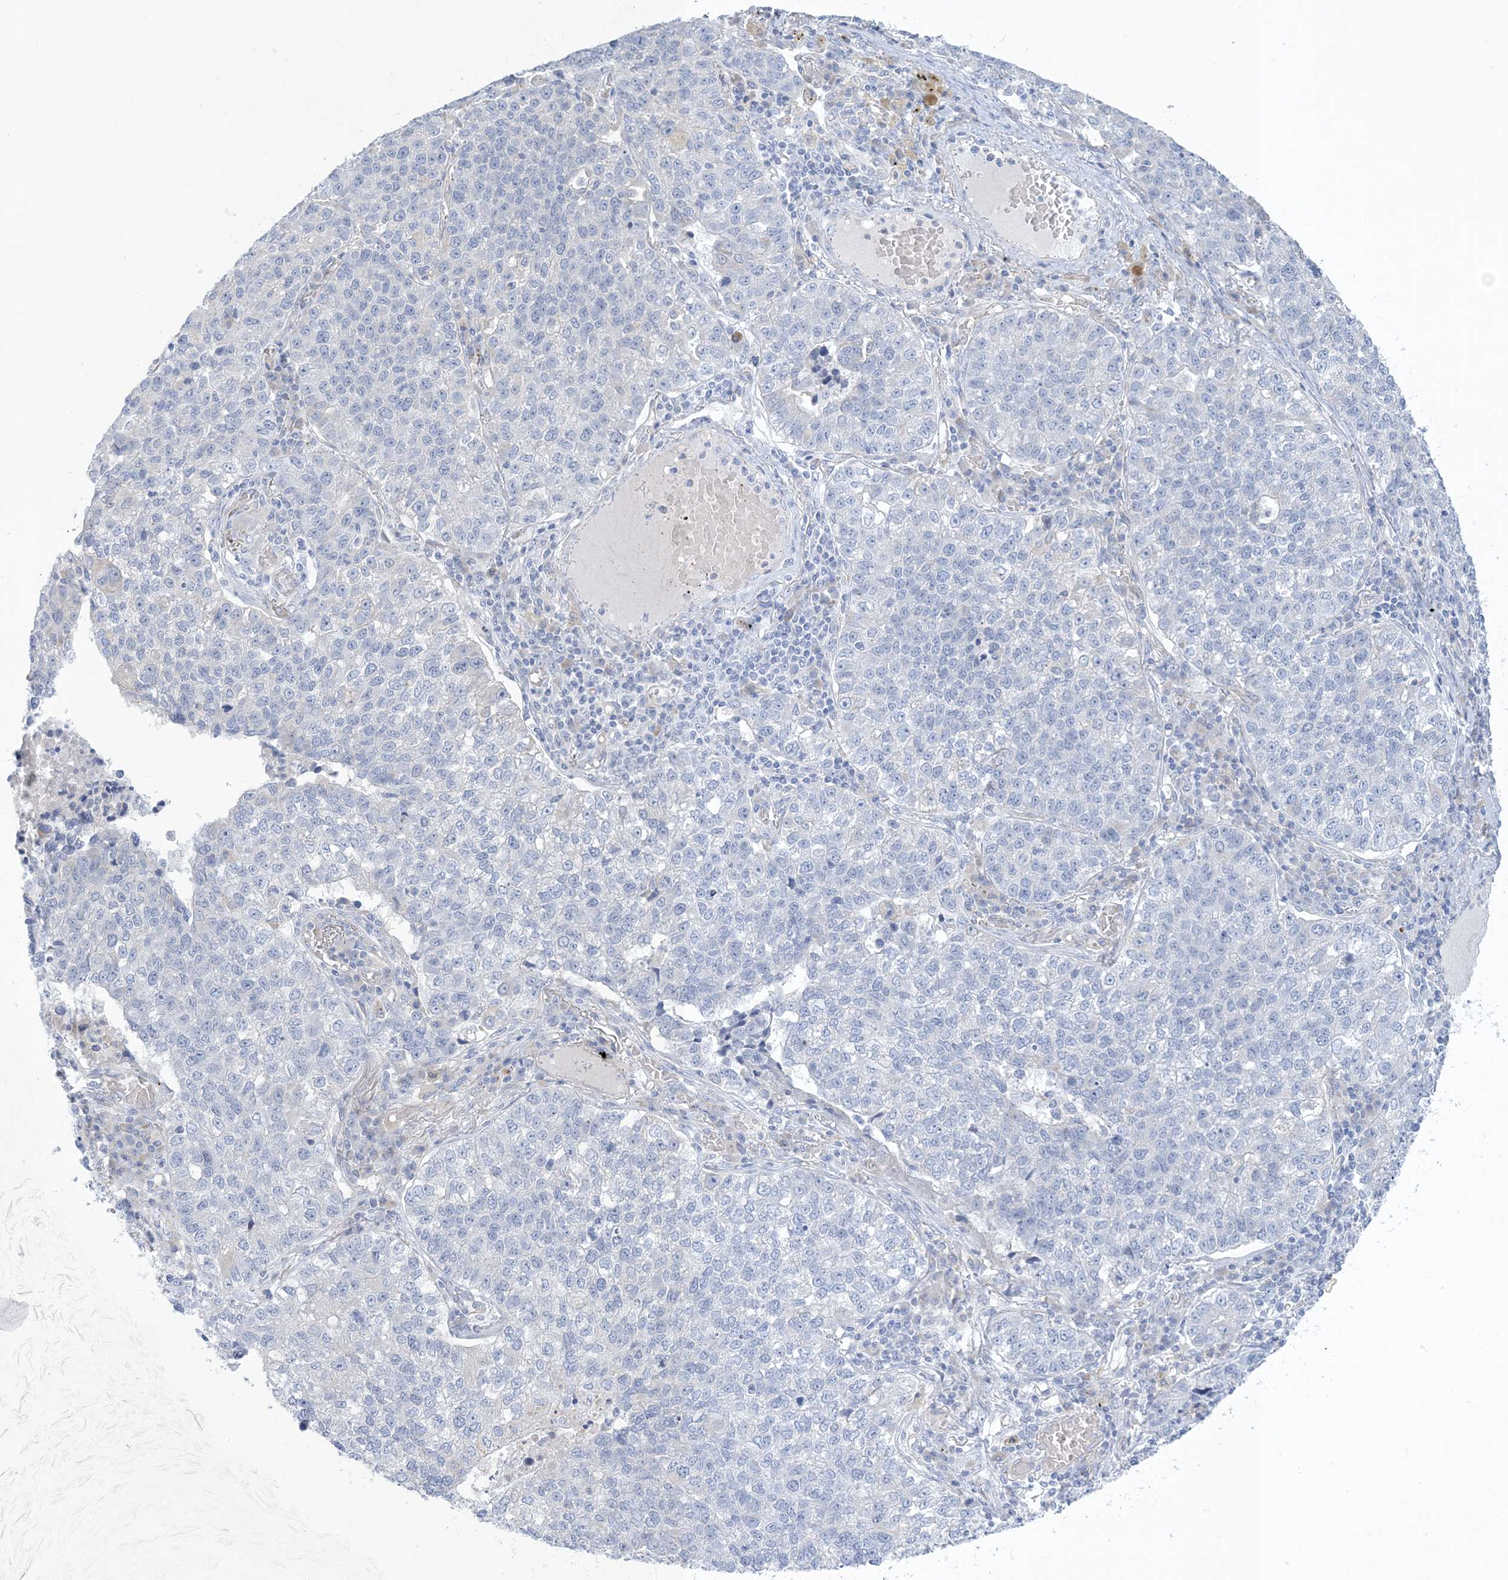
{"staining": {"intensity": "negative", "quantity": "none", "location": "none"}, "tissue": "lung cancer", "cell_type": "Tumor cells", "image_type": "cancer", "snomed": [{"axis": "morphology", "description": "Adenocarcinoma, NOS"}, {"axis": "topography", "description": "Lung"}], "caption": "DAB immunohistochemical staining of human adenocarcinoma (lung) shows no significant expression in tumor cells. The staining is performed using DAB brown chromogen with nuclei counter-stained in using hematoxylin.", "gene": "XIRP2", "patient": {"sex": "male", "age": 49}}